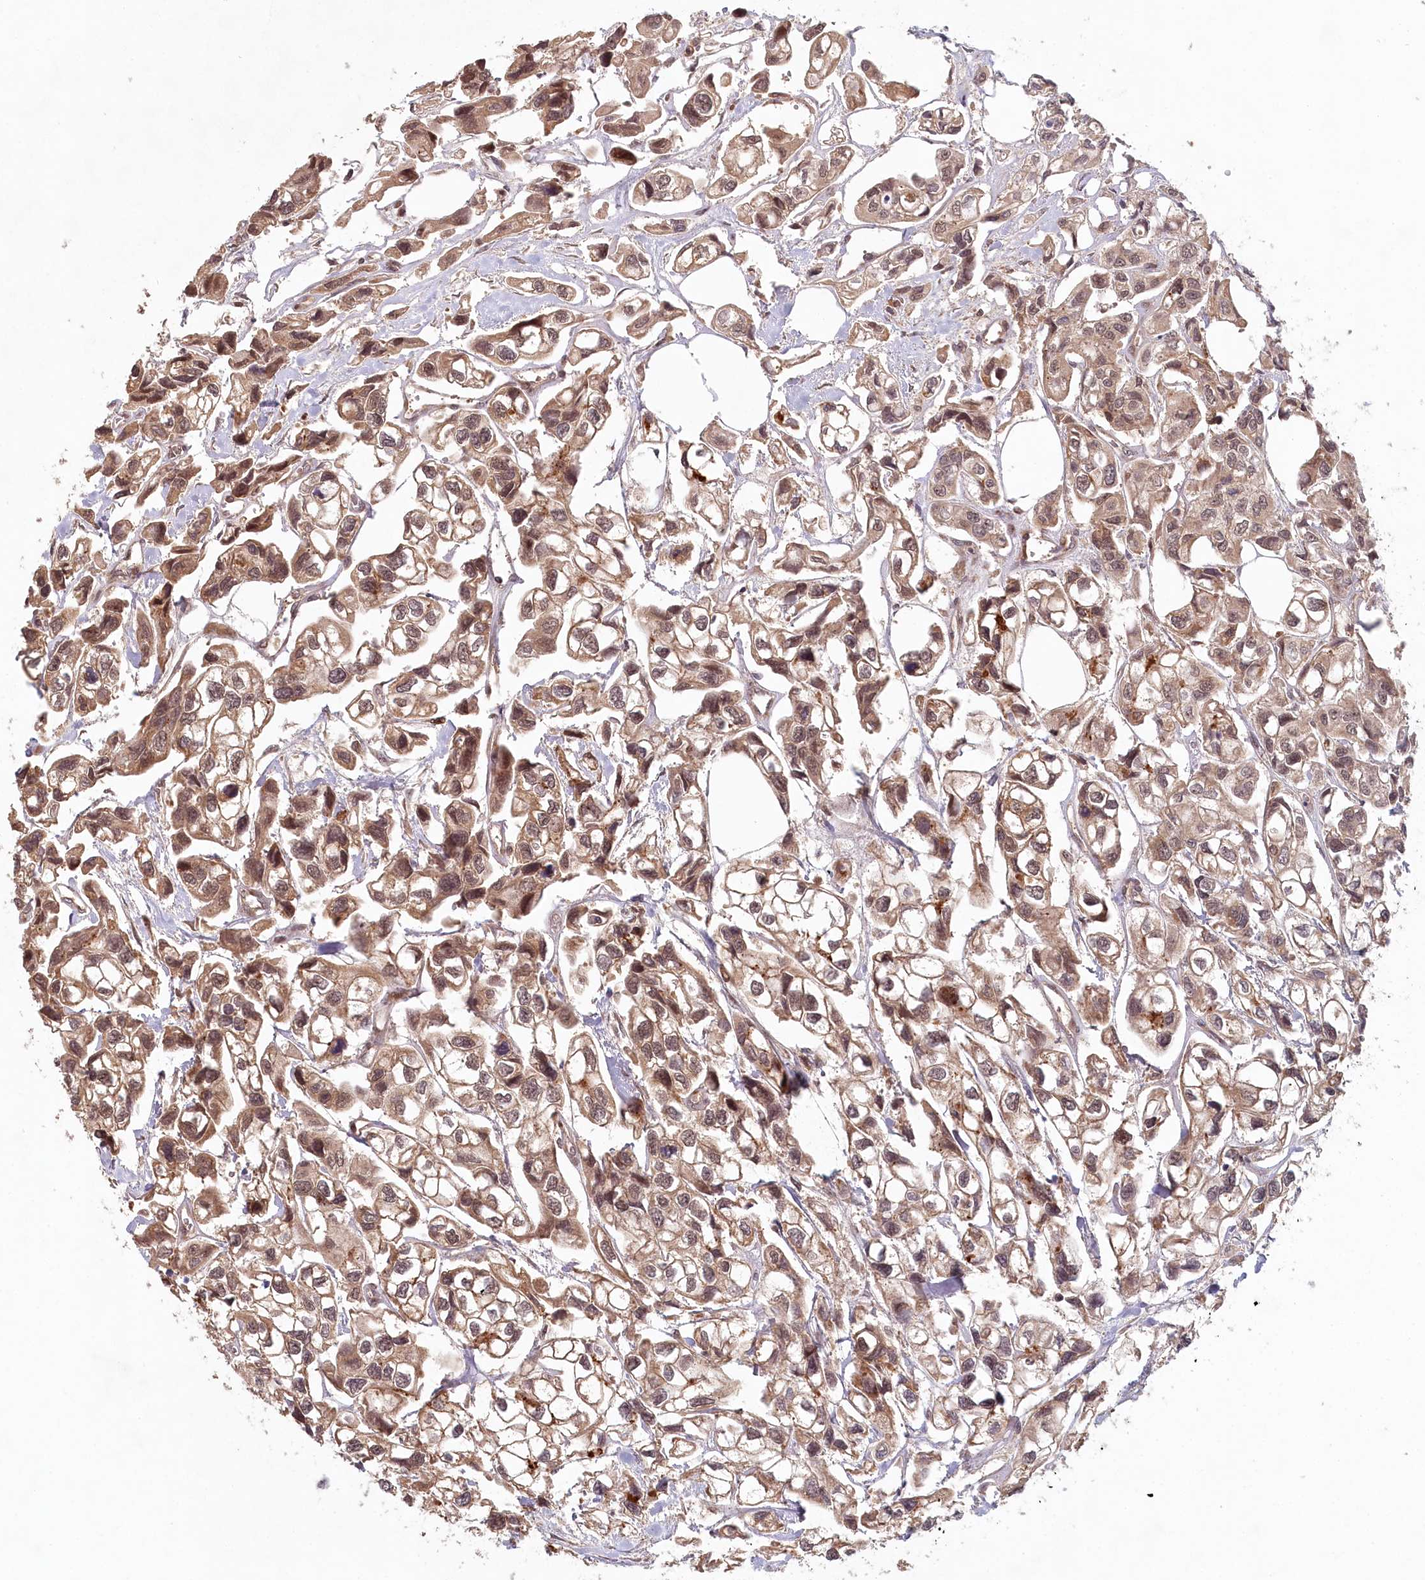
{"staining": {"intensity": "moderate", "quantity": "25%-75%", "location": "cytoplasmic/membranous,nuclear"}, "tissue": "urothelial cancer", "cell_type": "Tumor cells", "image_type": "cancer", "snomed": [{"axis": "morphology", "description": "Urothelial carcinoma, High grade"}, {"axis": "topography", "description": "Urinary bladder"}], "caption": "An IHC image of tumor tissue is shown. Protein staining in brown highlights moderate cytoplasmic/membranous and nuclear positivity in high-grade urothelial carcinoma within tumor cells.", "gene": "WAPL", "patient": {"sex": "male", "age": 67}}